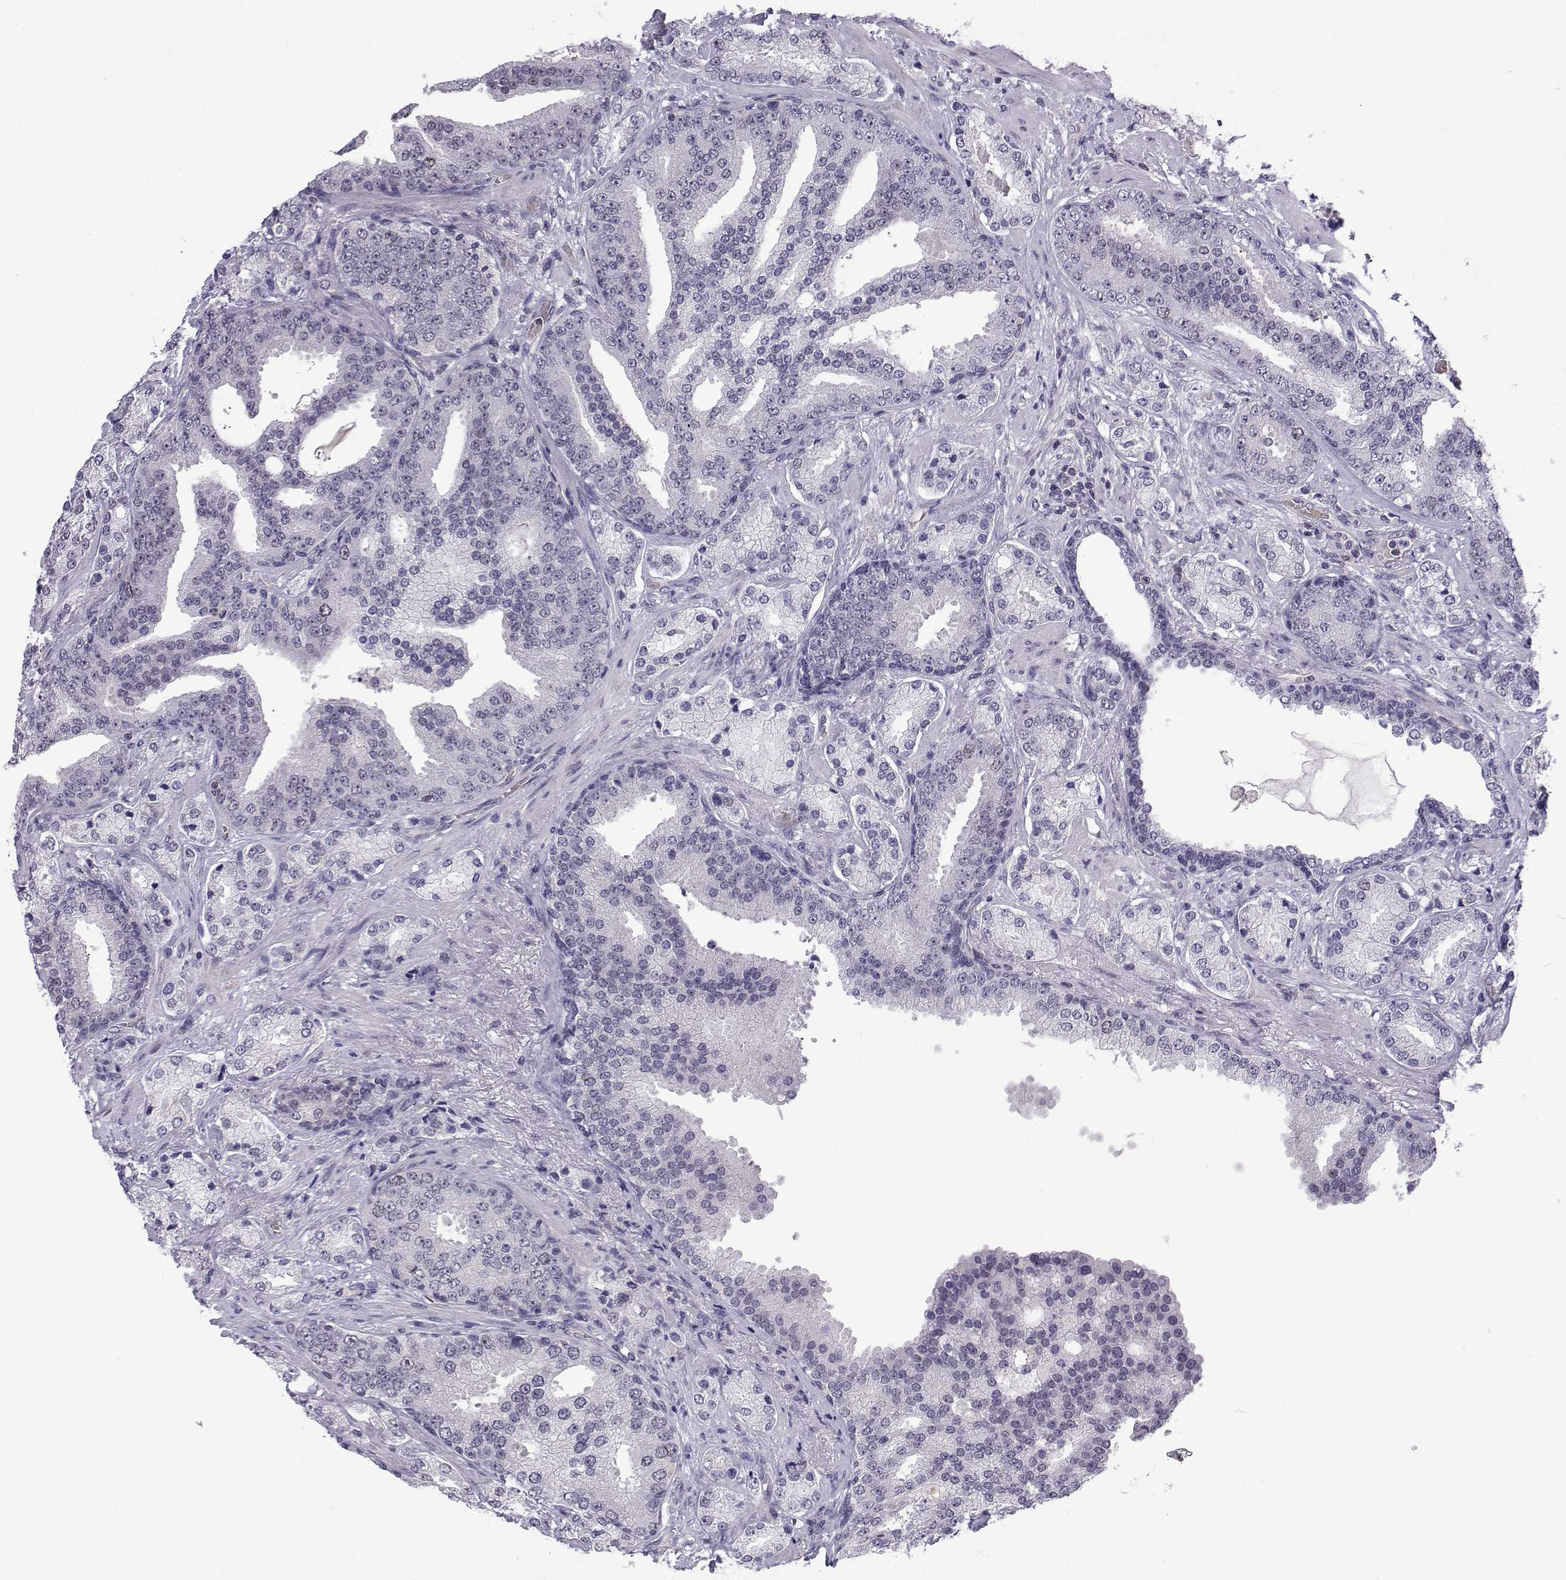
{"staining": {"intensity": "negative", "quantity": "none", "location": "none"}, "tissue": "prostate cancer", "cell_type": "Tumor cells", "image_type": "cancer", "snomed": [{"axis": "morphology", "description": "Adenocarcinoma, Low grade"}, {"axis": "topography", "description": "Prostate"}], "caption": "DAB (3,3'-diaminobenzidine) immunohistochemical staining of human prostate low-grade adenocarcinoma shows no significant staining in tumor cells. (Brightfield microscopy of DAB (3,3'-diaminobenzidine) immunohistochemistry (IHC) at high magnification).", "gene": "INCENP", "patient": {"sex": "male", "age": 68}}